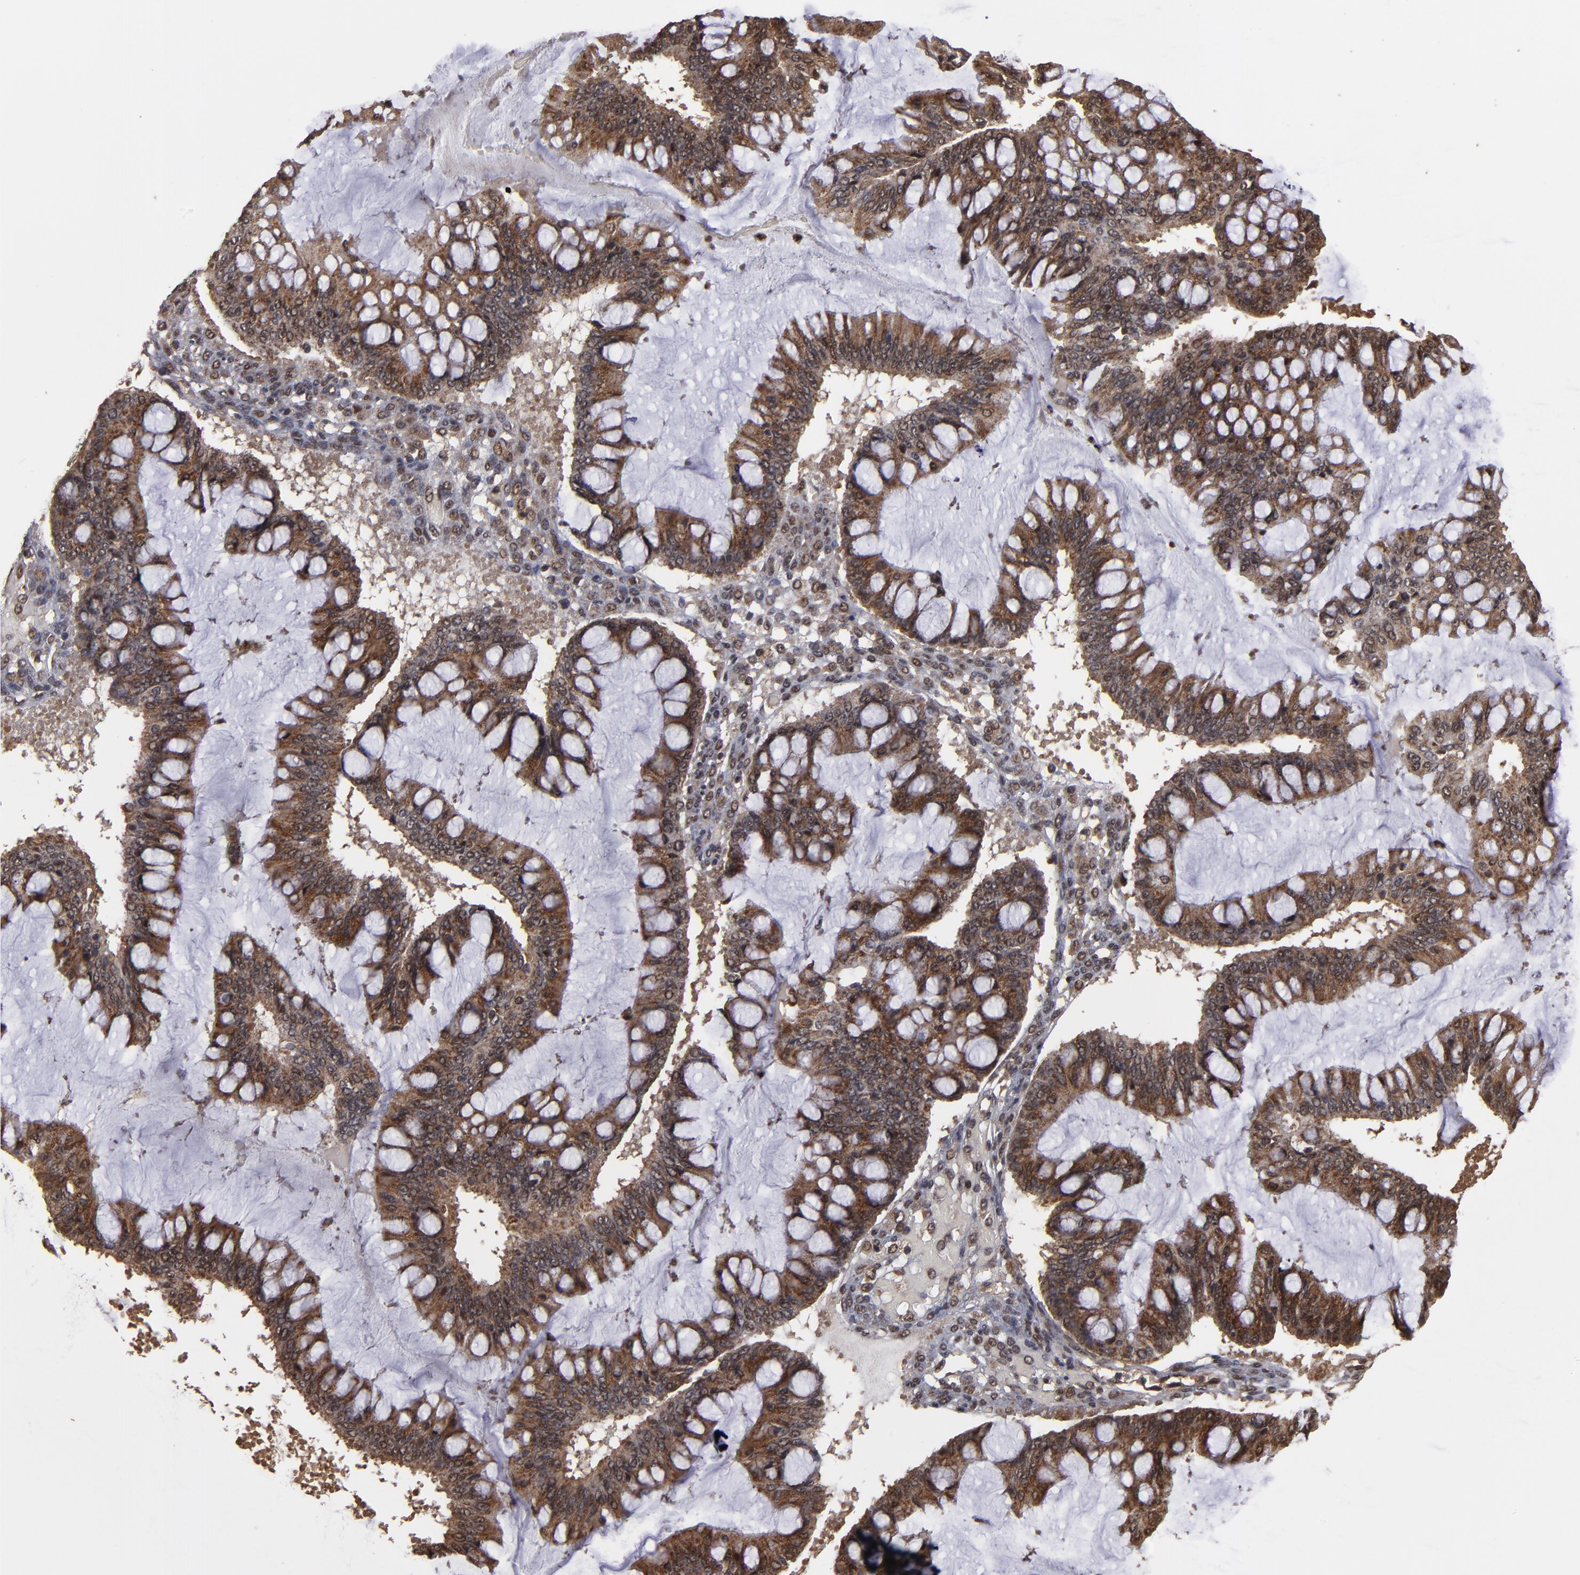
{"staining": {"intensity": "moderate", "quantity": ">75%", "location": "cytoplasmic/membranous"}, "tissue": "ovarian cancer", "cell_type": "Tumor cells", "image_type": "cancer", "snomed": [{"axis": "morphology", "description": "Cystadenocarcinoma, mucinous, NOS"}, {"axis": "topography", "description": "Ovary"}], "caption": "Mucinous cystadenocarcinoma (ovarian) stained for a protein (brown) shows moderate cytoplasmic/membranous positive positivity in about >75% of tumor cells.", "gene": "CUL5", "patient": {"sex": "female", "age": 73}}